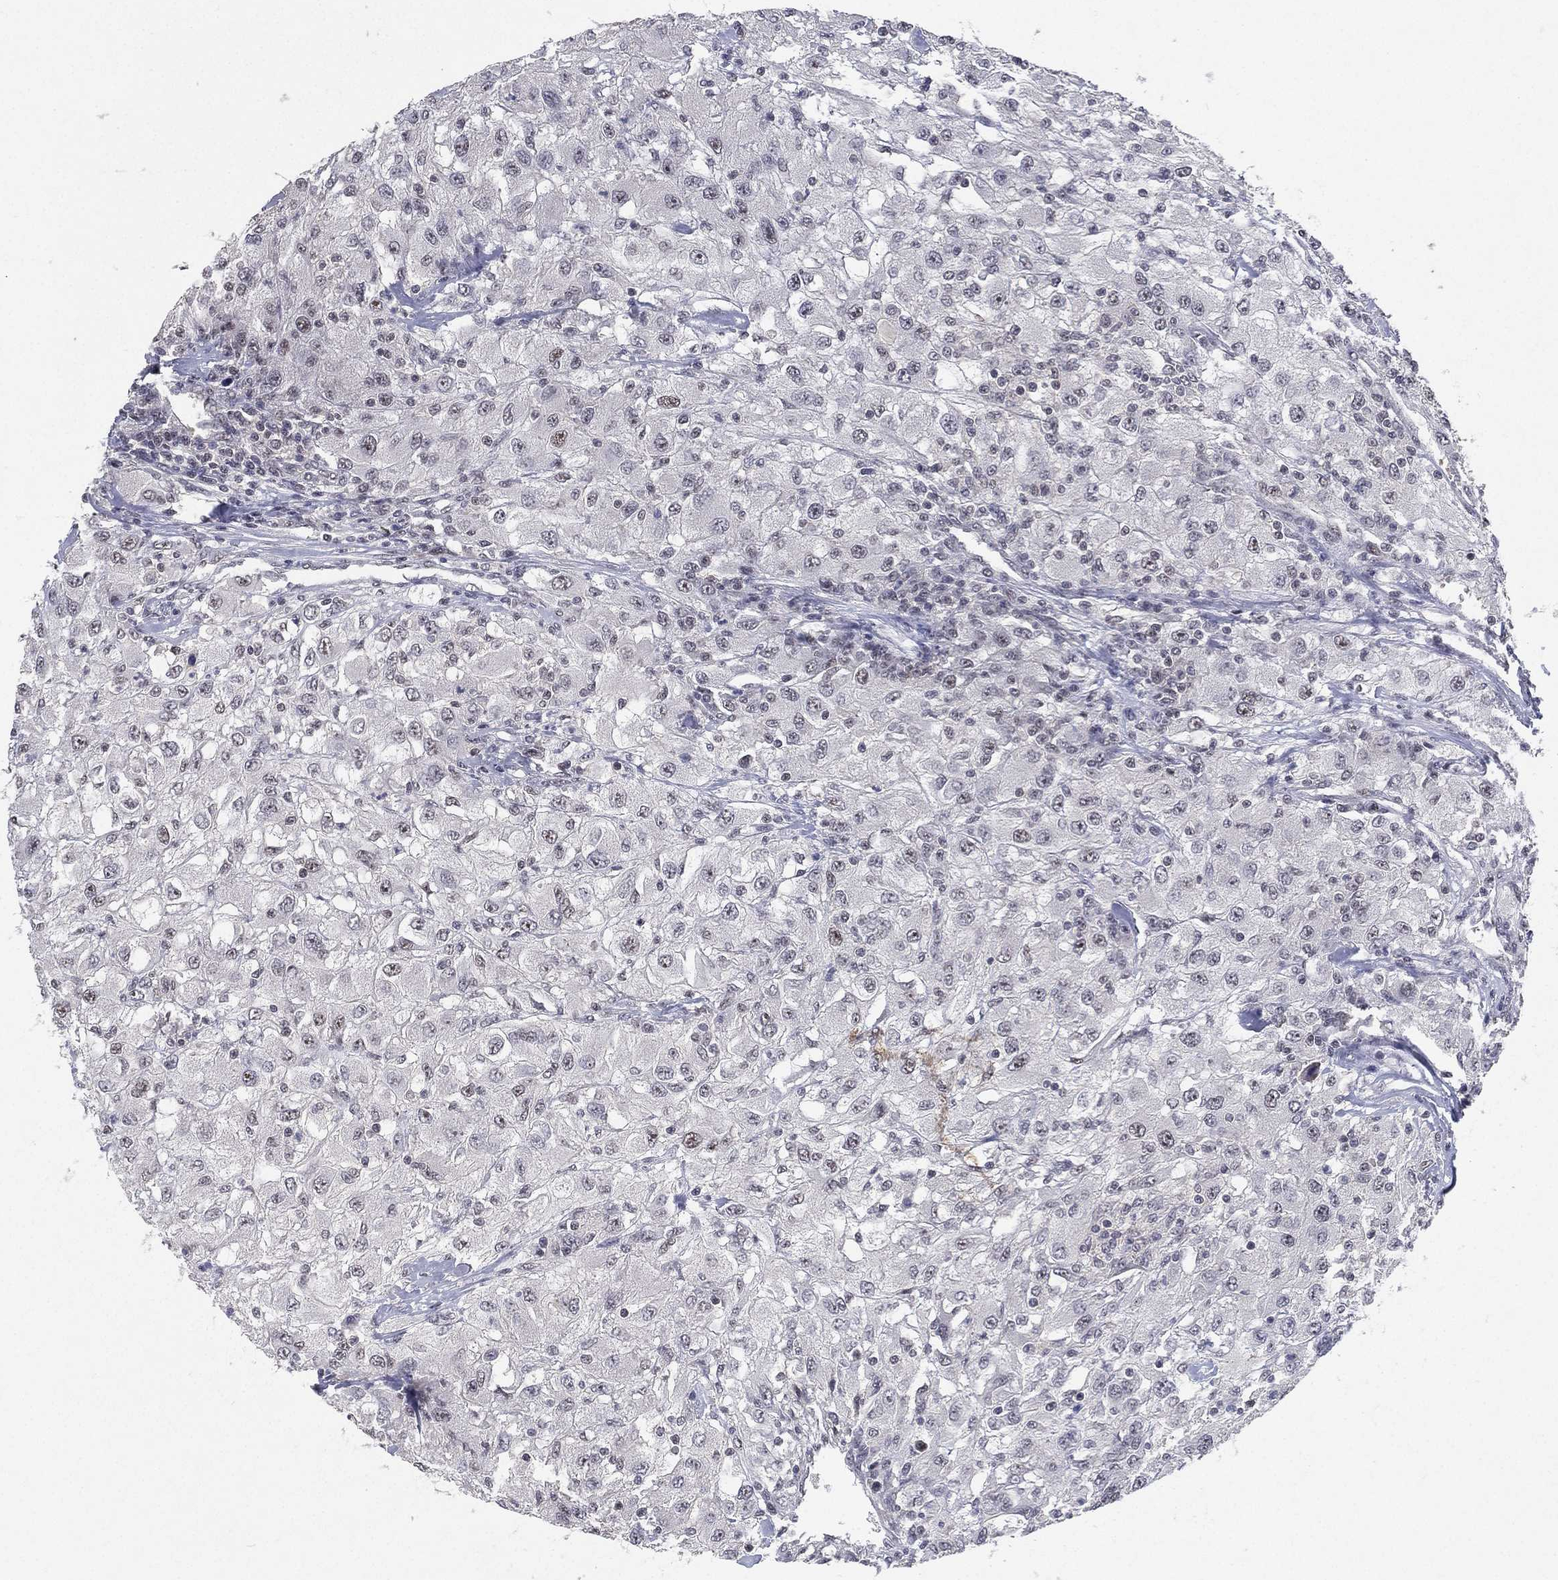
{"staining": {"intensity": "negative", "quantity": "none", "location": "none"}, "tissue": "renal cancer", "cell_type": "Tumor cells", "image_type": "cancer", "snomed": [{"axis": "morphology", "description": "Adenocarcinoma, NOS"}, {"axis": "topography", "description": "Kidney"}], "caption": "This micrograph is of renal adenocarcinoma stained with immunohistochemistry (IHC) to label a protein in brown with the nuclei are counter-stained blue. There is no expression in tumor cells.", "gene": "DGCR8", "patient": {"sex": "female", "age": 67}}